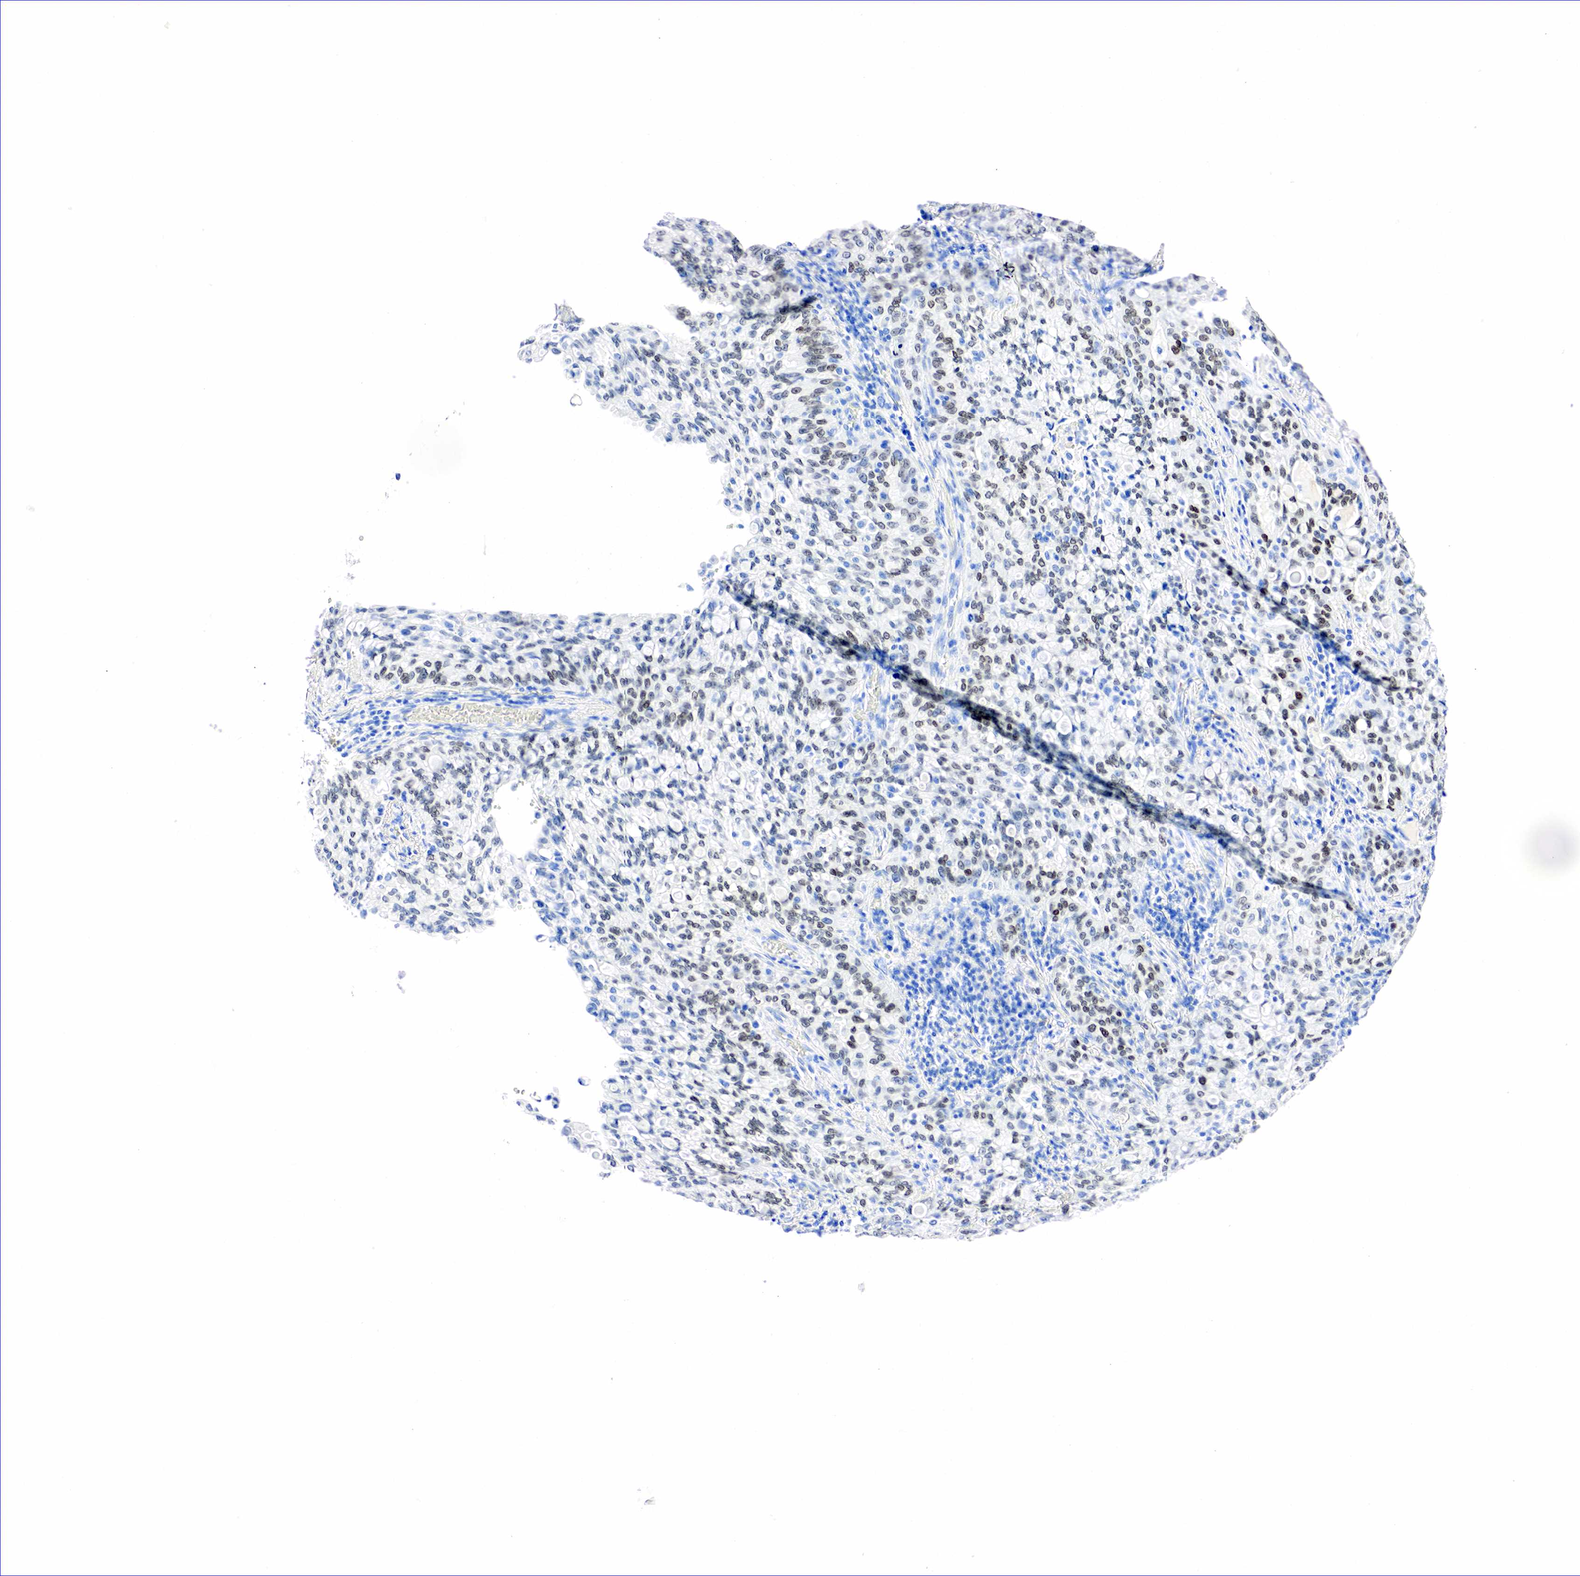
{"staining": {"intensity": "moderate", "quantity": "25%-75%", "location": "nuclear"}, "tissue": "lung cancer", "cell_type": "Tumor cells", "image_type": "cancer", "snomed": [{"axis": "morphology", "description": "Adenocarcinoma, NOS"}, {"axis": "topography", "description": "Lung"}], "caption": "About 25%-75% of tumor cells in human adenocarcinoma (lung) display moderate nuclear protein positivity as visualized by brown immunohistochemical staining.", "gene": "NKX2-1", "patient": {"sex": "female", "age": 44}}